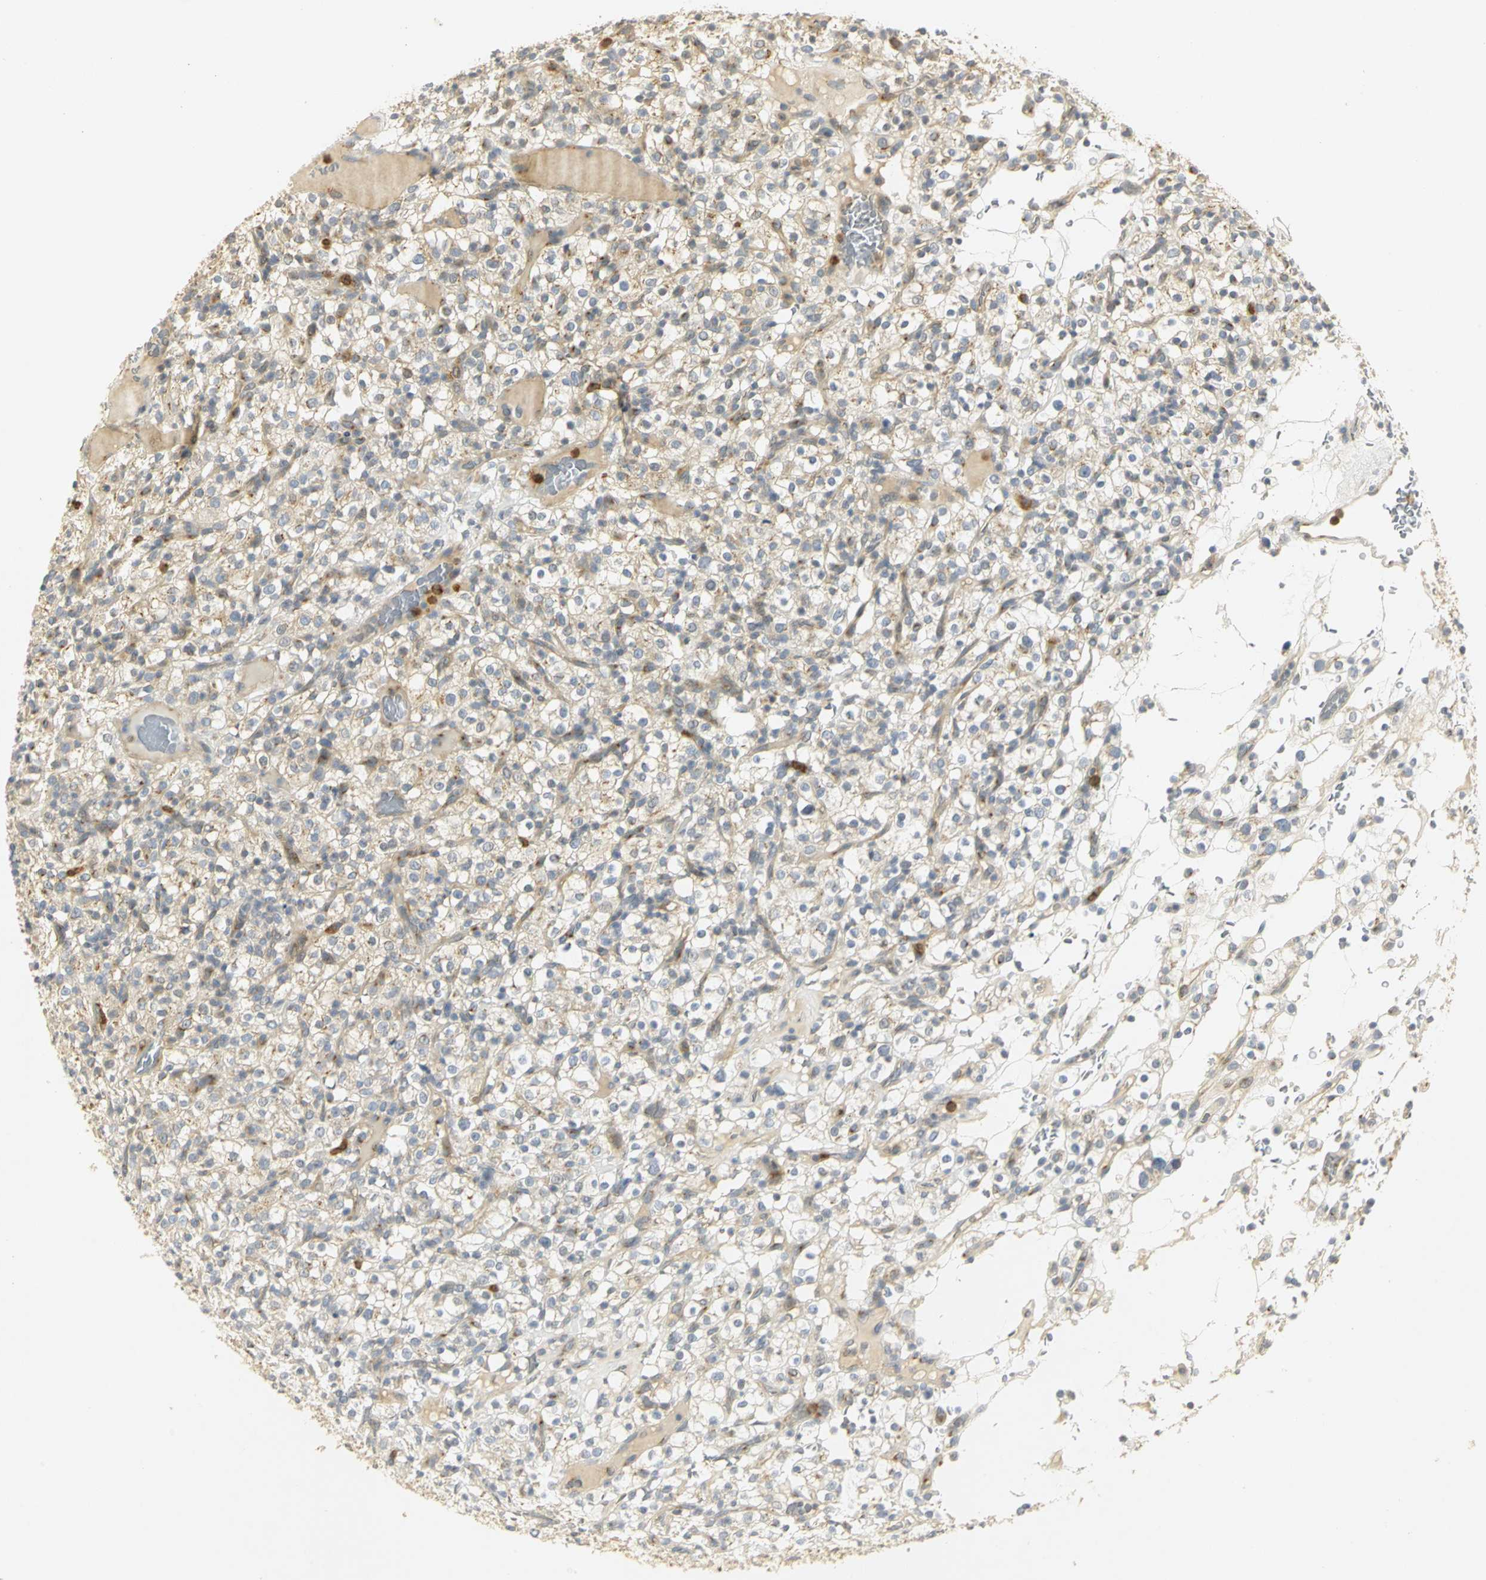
{"staining": {"intensity": "weak", "quantity": "25%-75%", "location": "cytoplasmic/membranous"}, "tissue": "renal cancer", "cell_type": "Tumor cells", "image_type": "cancer", "snomed": [{"axis": "morphology", "description": "Normal tissue, NOS"}, {"axis": "morphology", "description": "Adenocarcinoma, NOS"}, {"axis": "topography", "description": "Kidney"}], "caption": "An immunohistochemistry (IHC) photomicrograph of neoplastic tissue is shown. Protein staining in brown shows weak cytoplasmic/membranous positivity in renal adenocarcinoma within tumor cells.", "gene": "TM9SF2", "patient": {"sex": "female", "age": 72}}